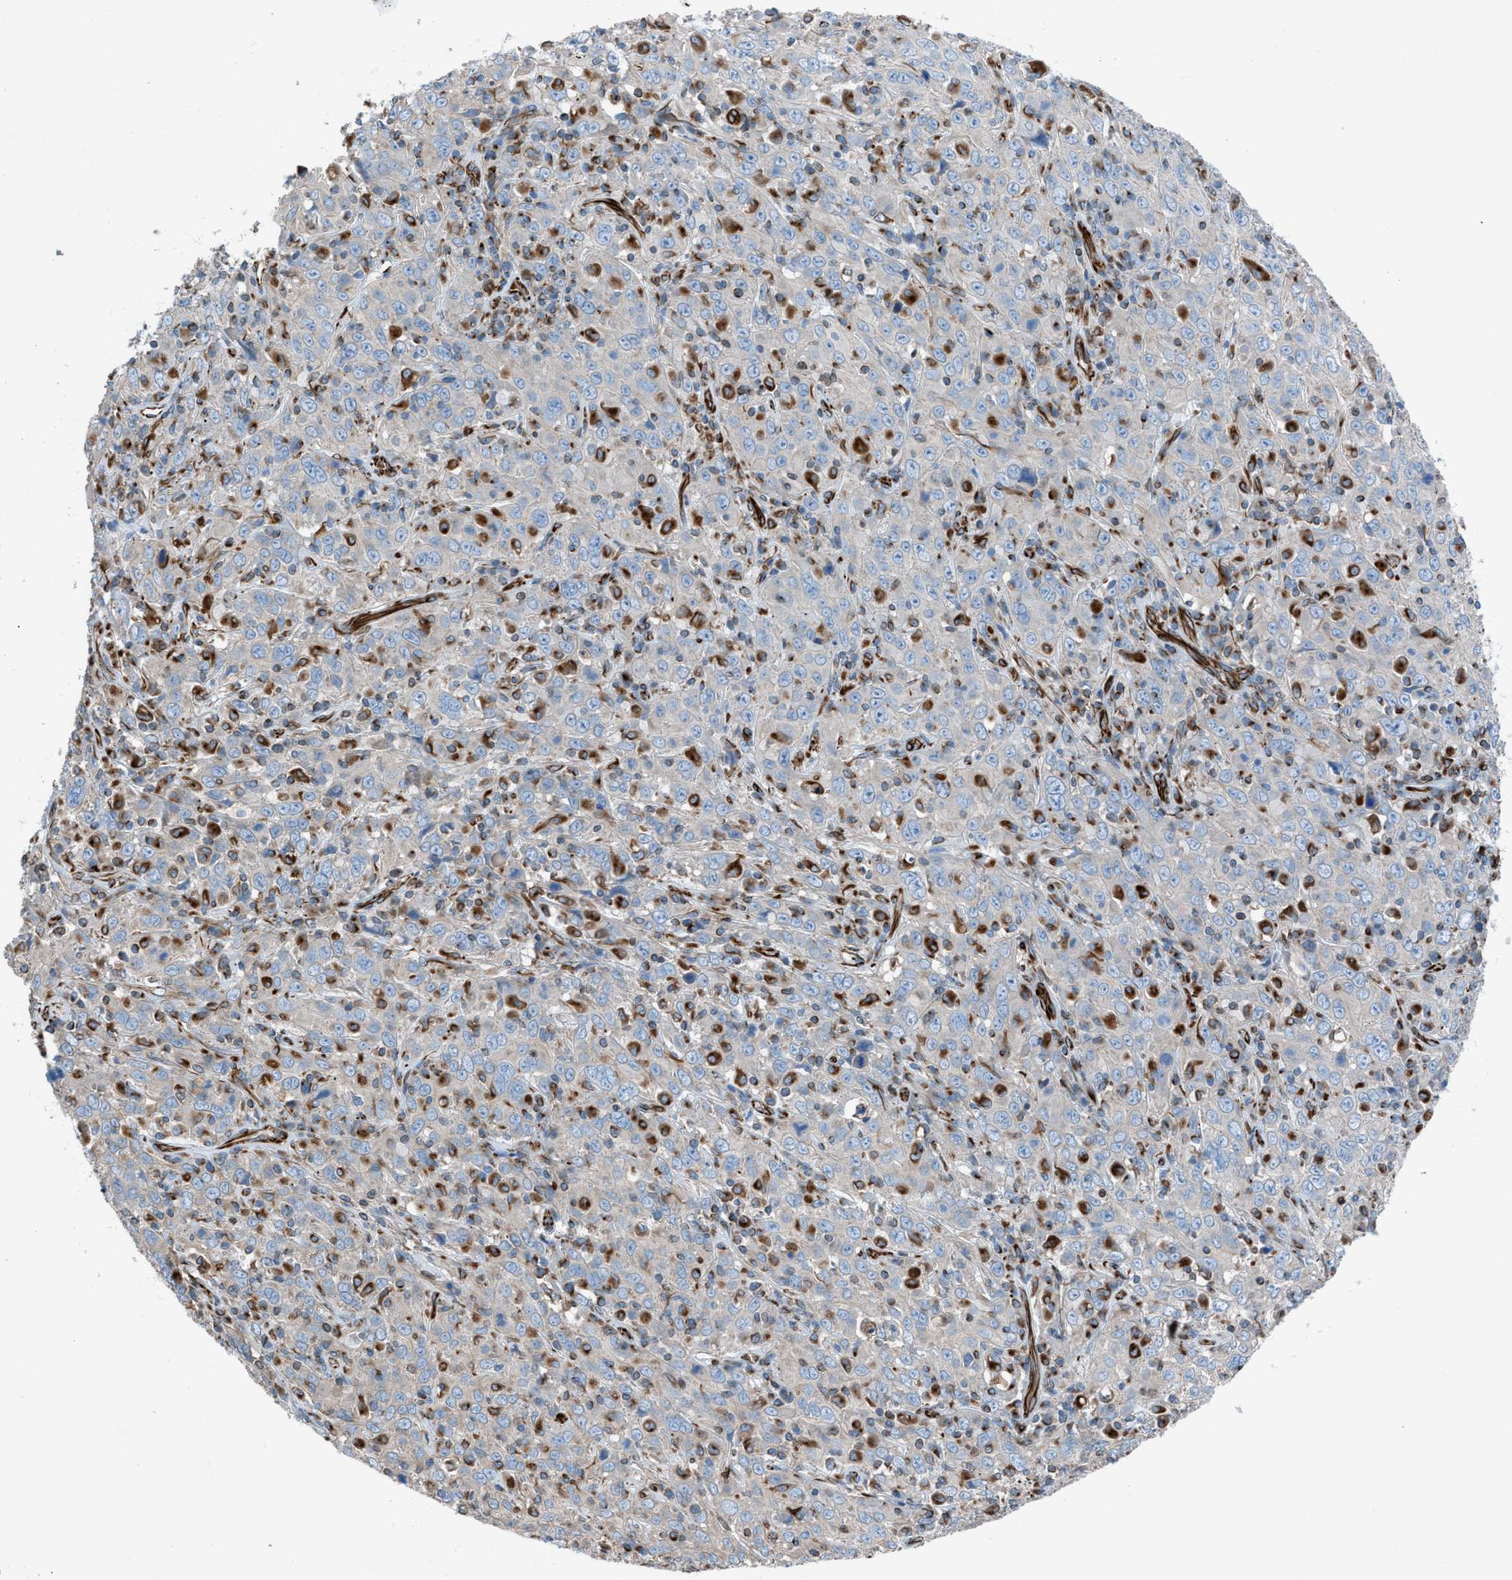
{"staining": {"intensity": "negative", "quantity": "none", "location": "none"}, "tissue": "cervical cancer", "cell_type": "Tumor cells", "image_type": "cancer", "snomed": [{"axis": "morphology", "description": "Squamous cell carcinoma, NOS"}, {"axis": "topography", "description": "Cervix"}], "caption": "Squamous cell carcinoma (cervical) stained for a protein using immunohistochemistry shows no expression tumor cells.", "gene": "CABP7", "patient": {"sex": "female", "age": 46}}